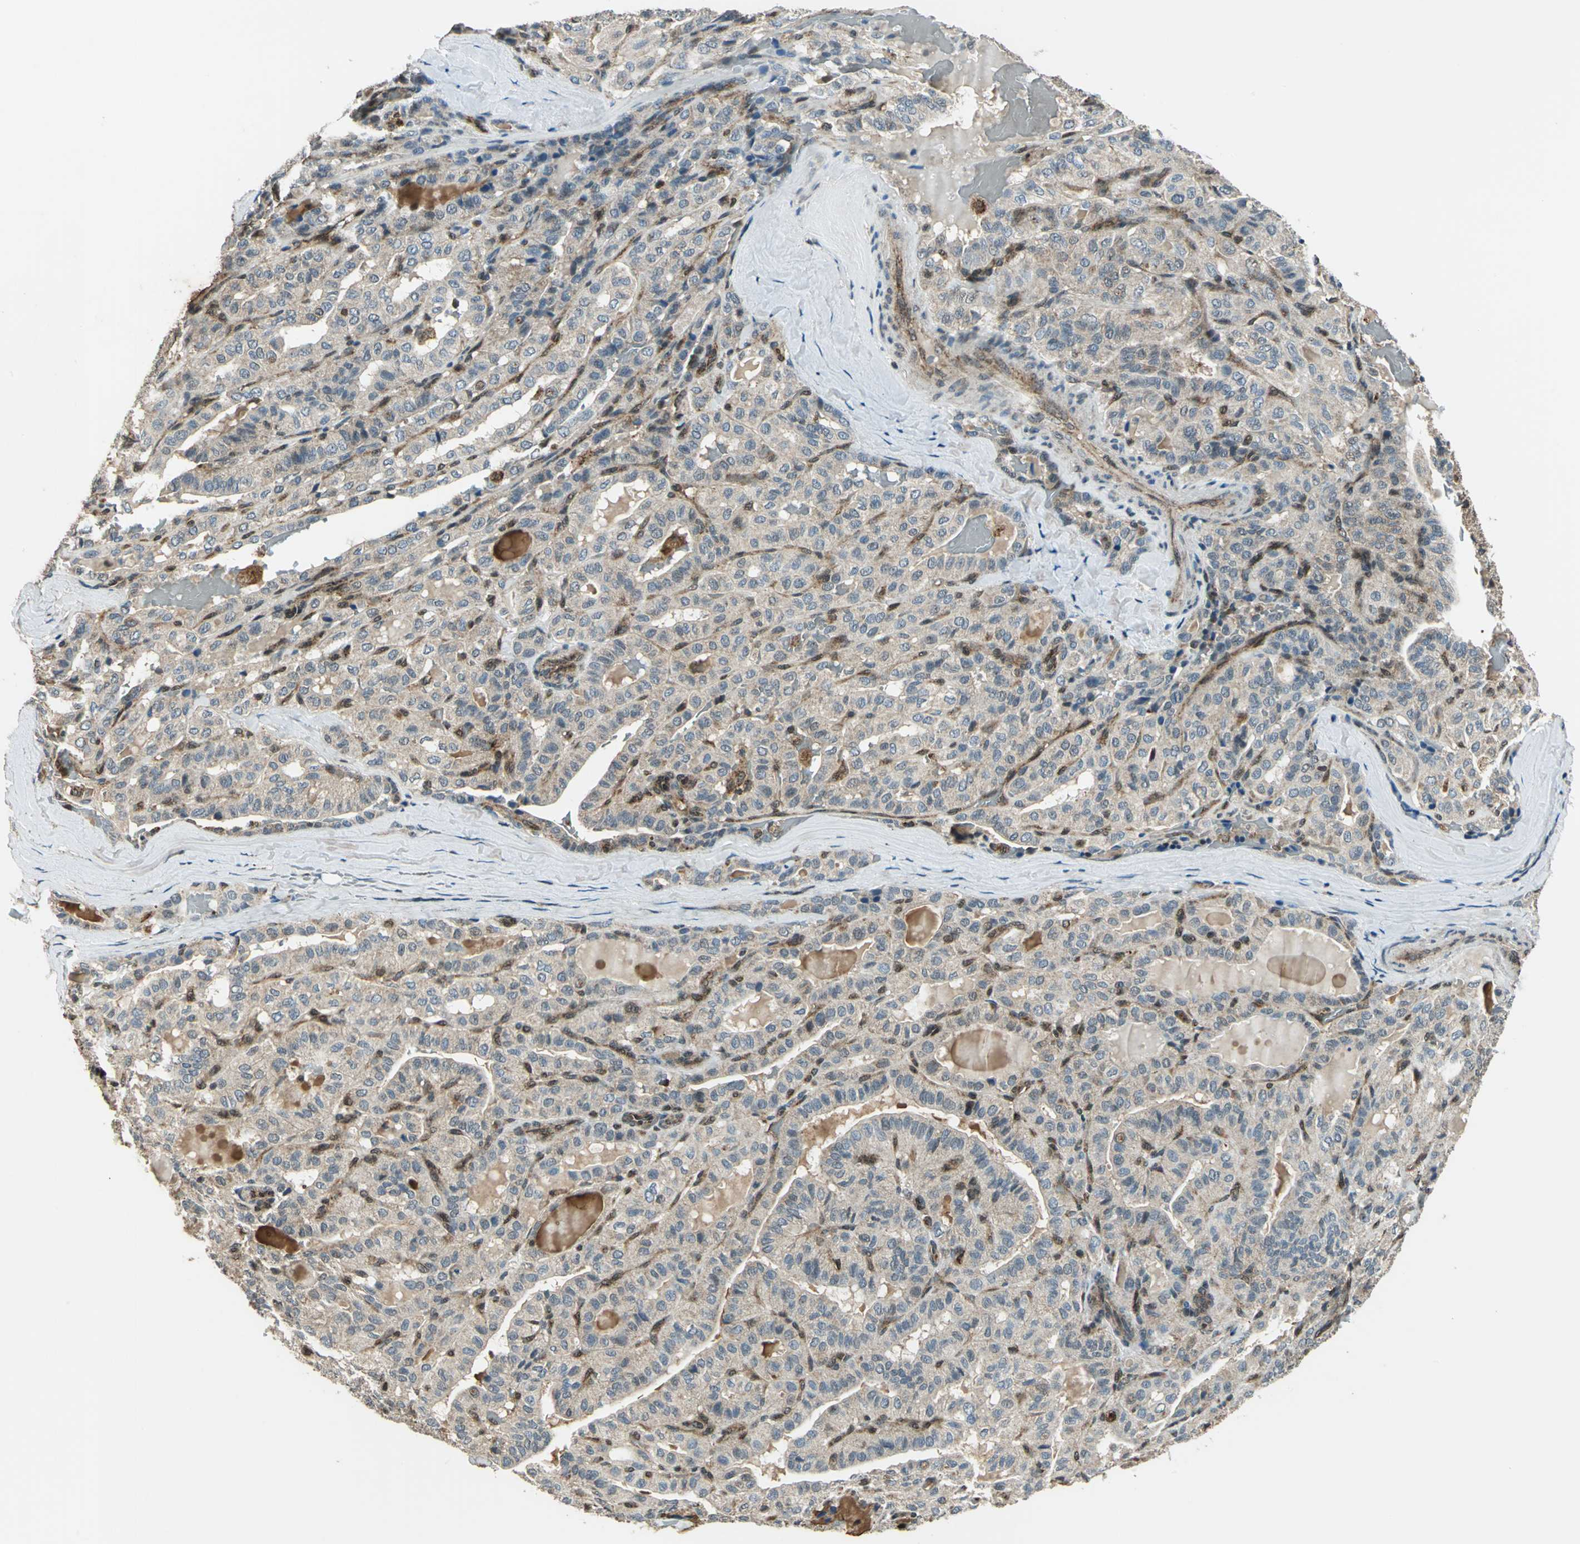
{"staining": {"intensity": "weak", "quantity": ">75%", "location": "cytoplasmic/membranous"}, "tissue": "thyroid cancer", "cell_type": "Tumor cells", "image_type": "cancer", "snomed": [{"axis": "morphology", "description": "Papillary adenocarcinoma, NOS"}, {"axis": "topography", "description": "Thyroid gland"}], "caption": "Immunohistochemical staining of thyroid papillary adenocarcinoma exhibits weak cytoplasmic/membranous protein staining in about >75% of tumor cells. The staining was performed using DAB (3,3'-diaminobenzidine) to visualize the protein expression in brown, while the nuclei were stained in blue with hematoxylin (Magnification: 20x).", "gene": "NUDT2", "patient": {"sex": "male", "age": 77}}